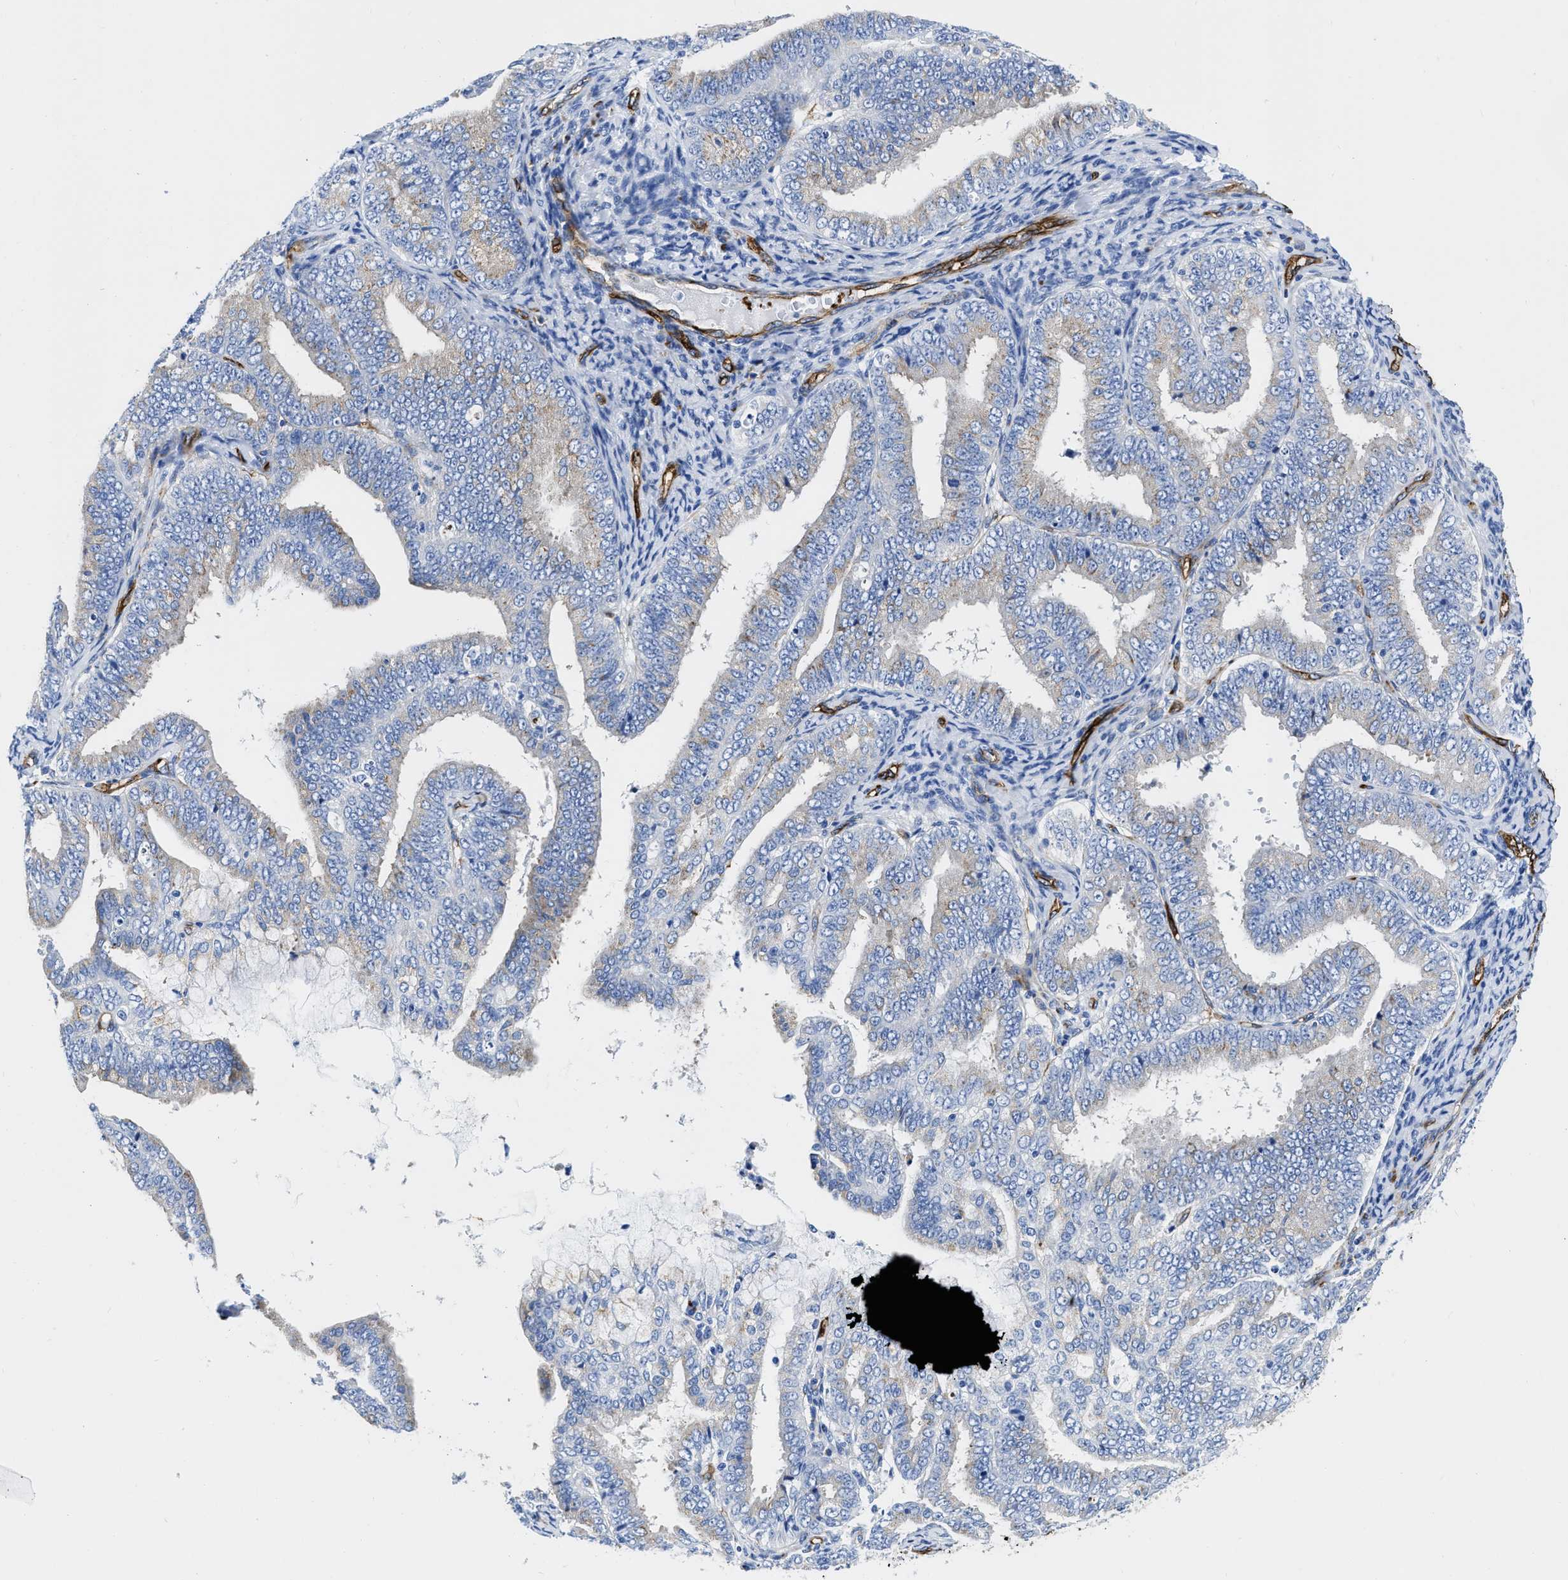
{"staining": {"intensity": "weak", "quantity": "<25%", "location": "cytoplasmic/membranous"}, "tissue": "endometrial cancer", "cell_type": "Tumor cells", "image_type": "cancer", "snomed": [{"axis": "morphology", "description": "Adenocarcinoma, NOS"}, {"axis": "topography", "description": "Endometrium"}], "caption": "The image displays no significant expression in tumor cells of endometrial cancer (adenocarcinoma). (DAB (3,3'-diaminobenzidine) IHC, high magnification).", "gene": "TVP23B", "patient": {"sex": "female", "age": 63}}